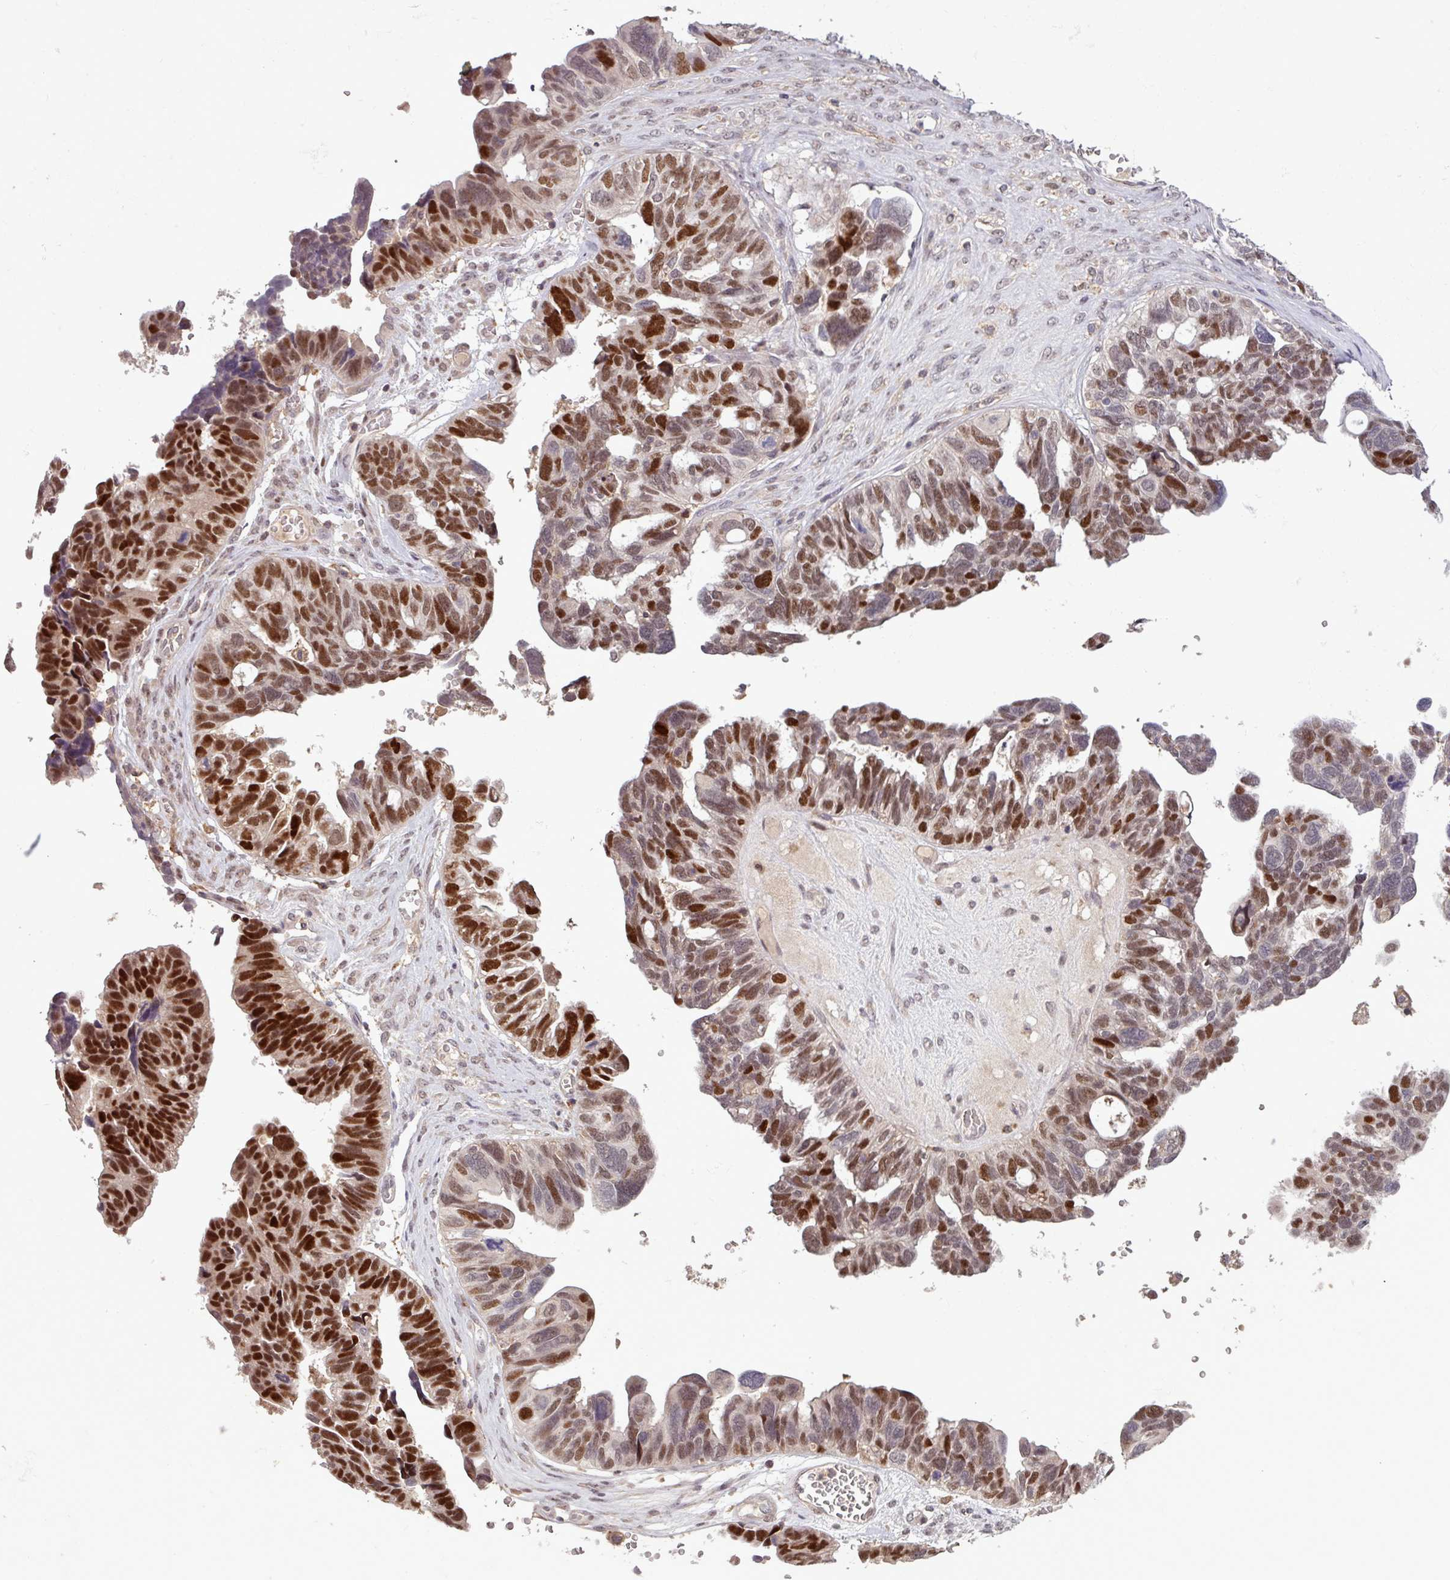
{"staining": {"intensity": "strong", "quantity": ">75%", "location": "nuclear"}, "tissue": "ovarian cancer", "cell_type": "Tumor cells", "image_type": "cancer", "snomed": [{"axis": "morphology", "description": "Cystadenocarcinoma, serous, NOS"}, {"axis": "topography", "description": "Ovary"}], "caption": "This is a micrograph of immunohistochemistry staining of serous cystadenocarcinoma (ovarian), which shows strong positivity in the nuclear of tumor cells.", "gene": "PRRX1", "patient": {"sex": "female", "age": 79}}